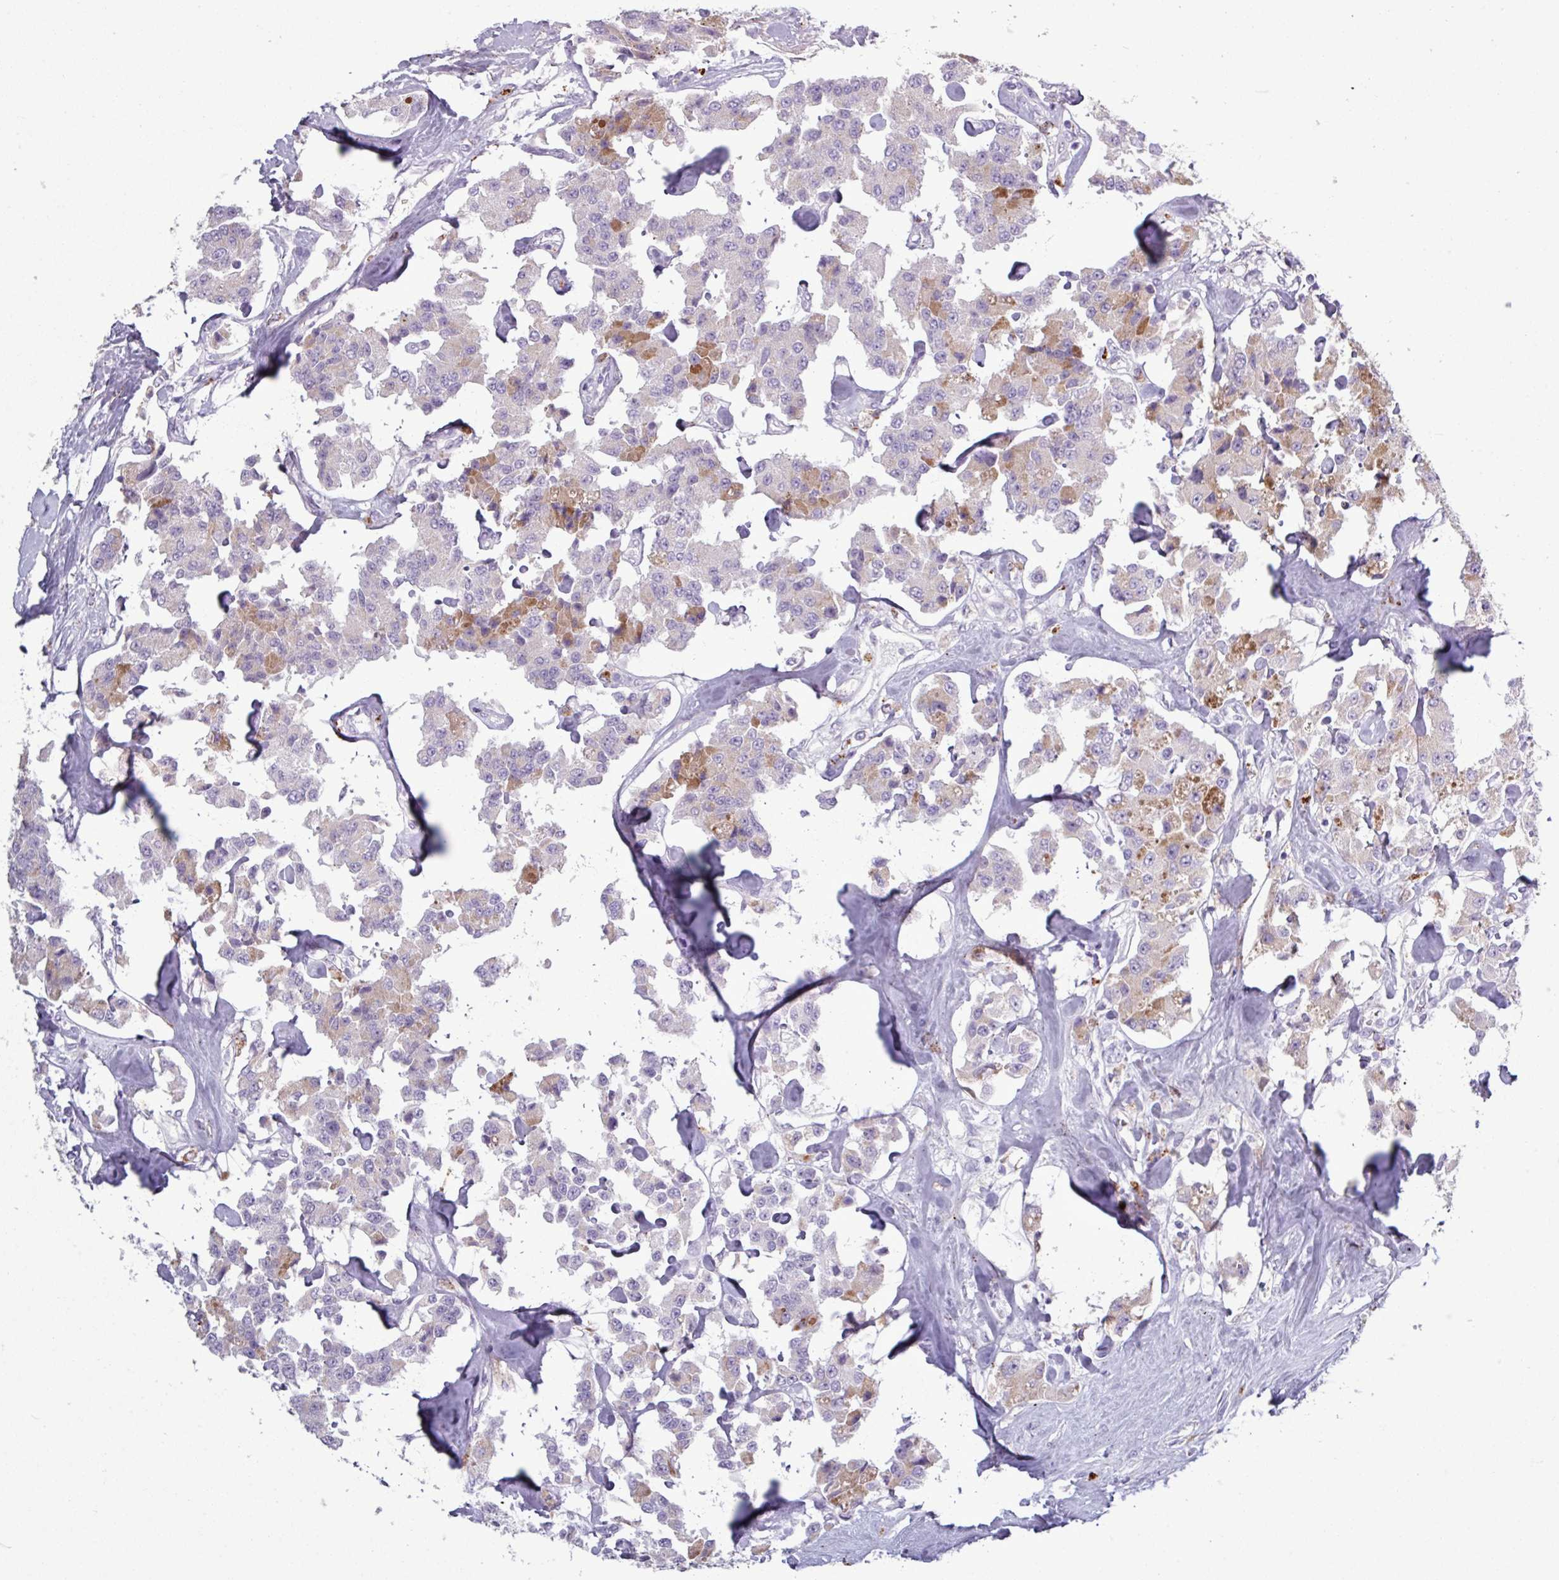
{"staining": {"intensity": "moderate", "quantity": "<25%", "location": "cytoplasmic/membranous"}, "tissue": "carcinoid", "cell_type": "Tumor cells", "image_type": "cancer", "snomed": [{"axis": "morphology", "description": "Carcinoid, malignant, NOS"}, {"axis": "topography", "description": "Pancreas"}], "caption": "An image showing moderate cytoplasmic/membranous positivity in about <25% of tumor cells in malignant carcinoid, as visualized by brown immunohistochemical staining.", "gene": "C4B", "patient": {"sex": "male", "age": 41}}